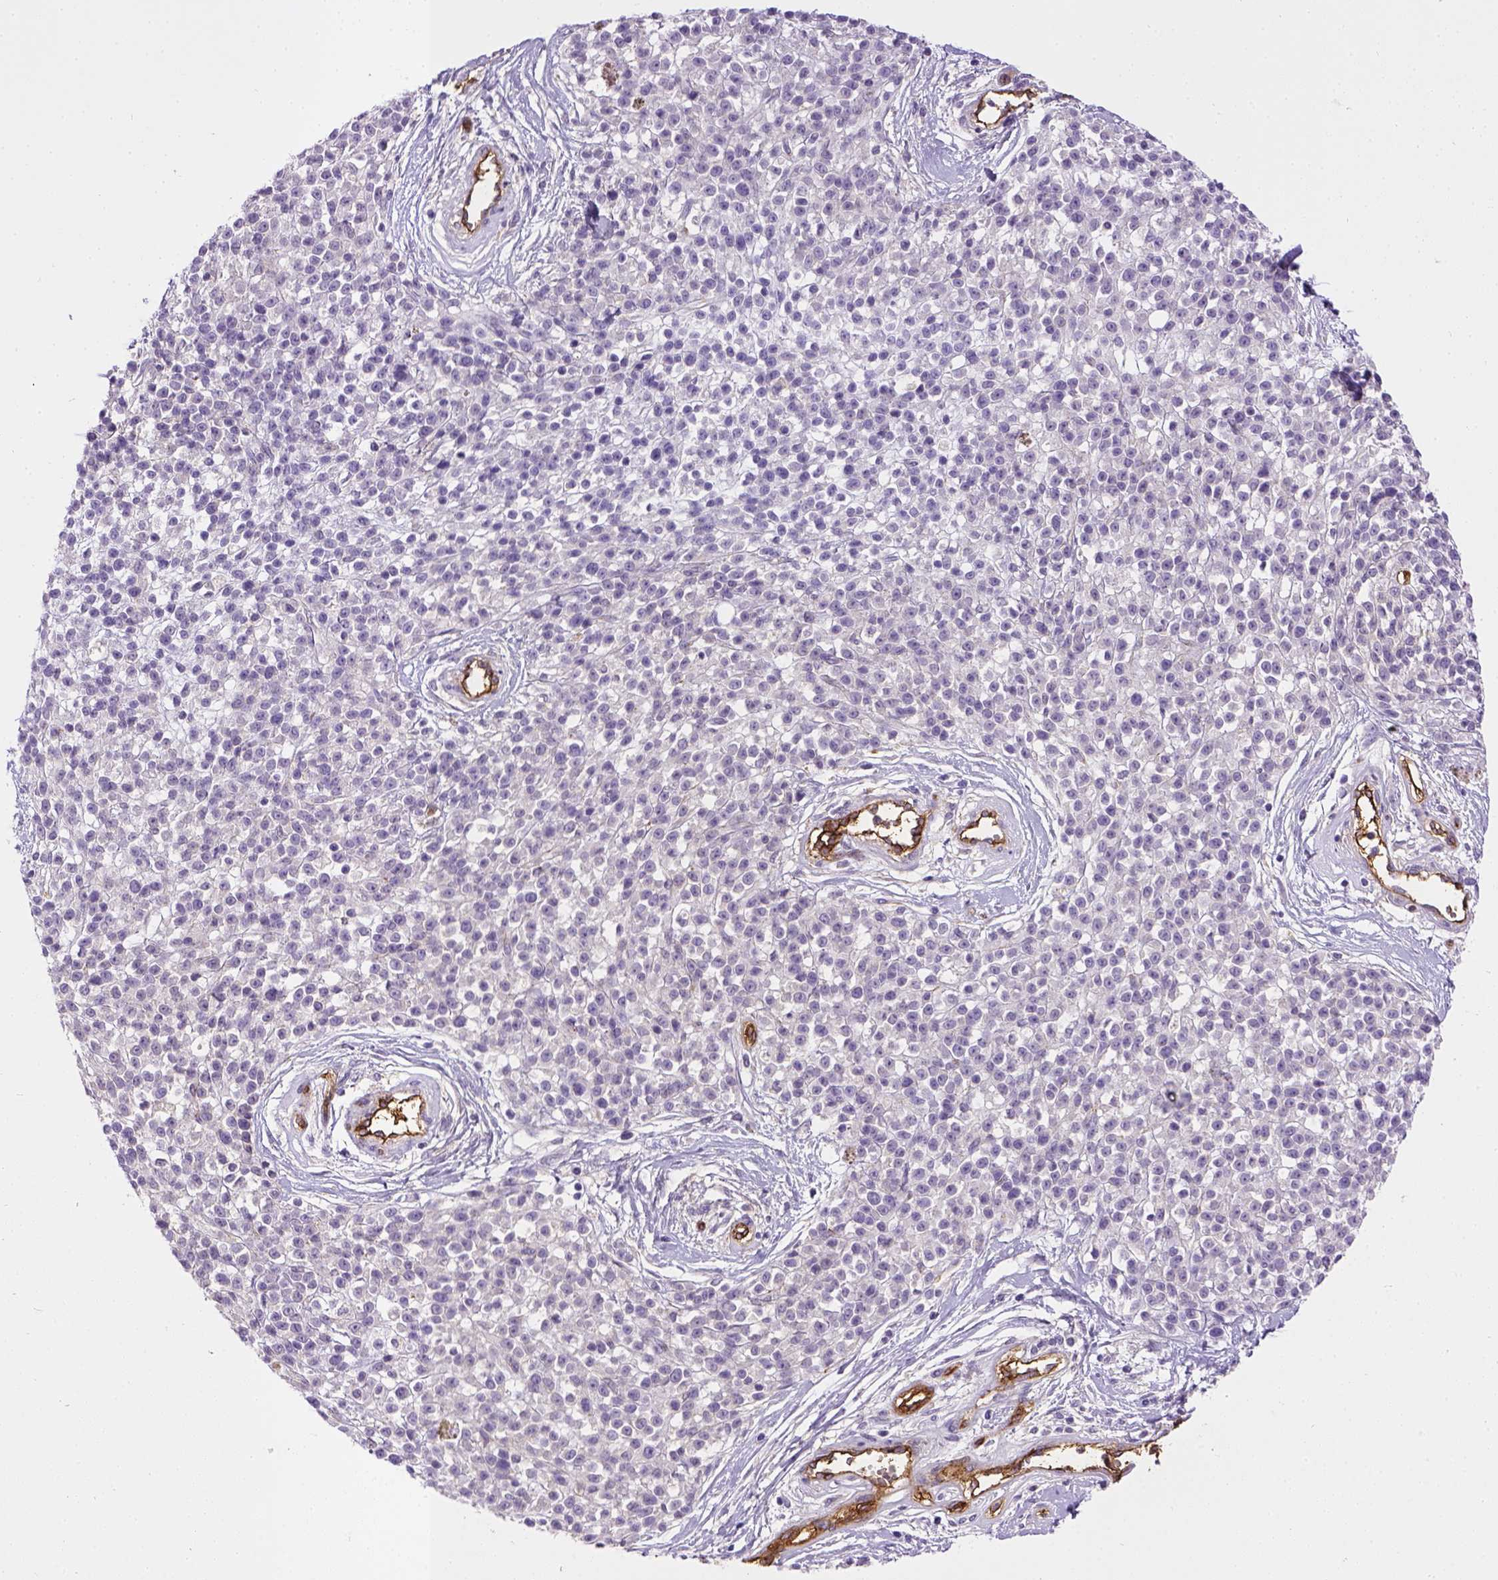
{"staining": {"intensity": "negative", "quantity": "none", "location": "none"}, "tissue": "melanoma", "cell_type": "Tumor cells", "image_type": "cancer", "snomed": [{"axis": "morphology", "description": "Malignant melanoma, NOS"}, {"axis": "topography", "description": "Skin"}, {"axis": "topography", "description": "Skin of trunk"}], "caption": "There is no significant staining in tumor cells of melanoma.", "gene": "ENG", "patient": {"sex": "male", "age": 74}}